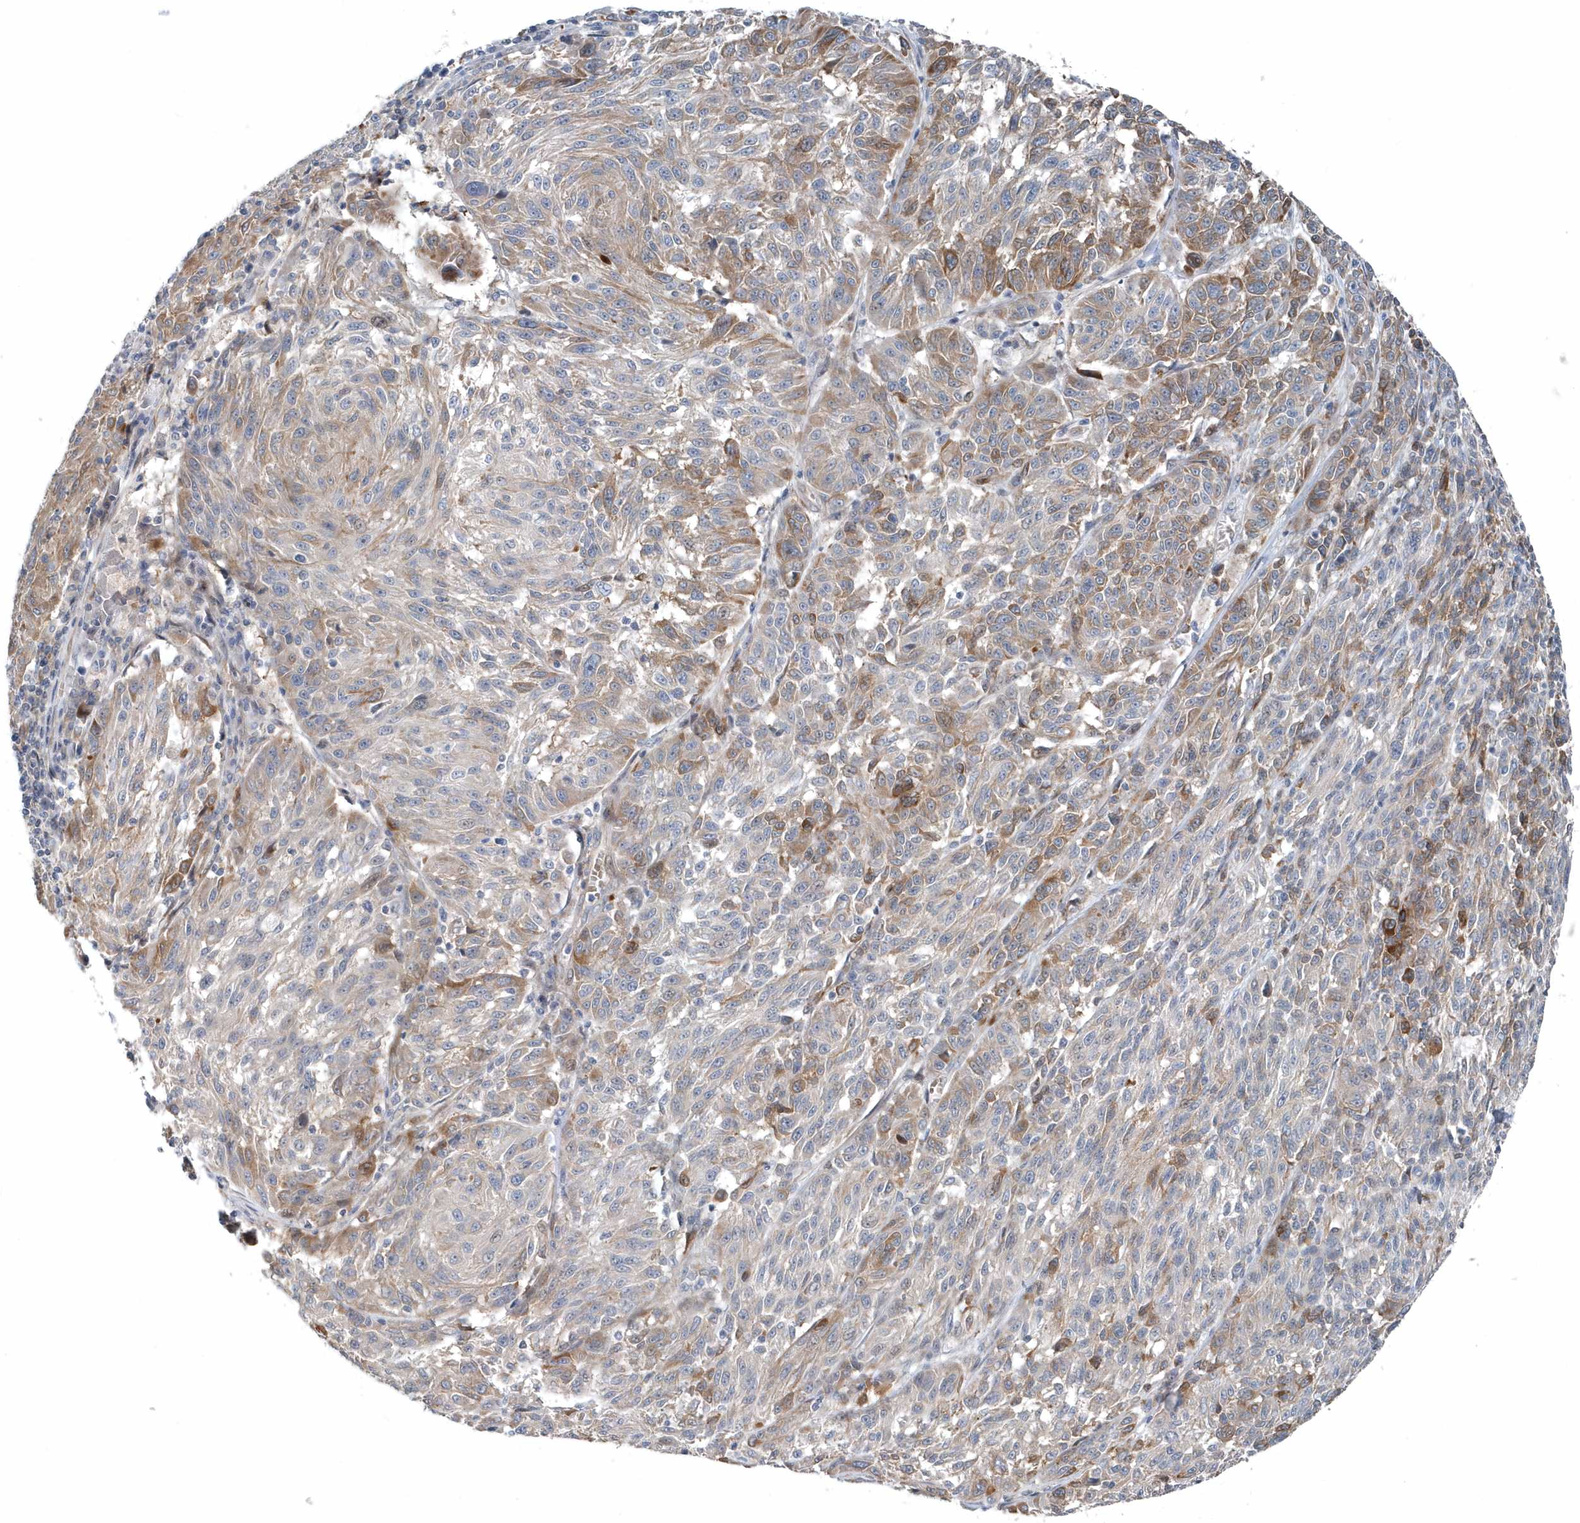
{"staining": {"intensity": "moderate", "quantity": "25%-75%", "location": "cytoplasmic/membranous"}, "tissue": "melanoma", "cell_type": "Tumor cells", "image_type": "cancer", "snomed": [{"axis": "morphology", "description": "Malignant melanoma, NOS"}, {"axis": "topography", "description": "Skin"}], "caption": "The histopathology image displays a brown stain indicating the presence of a protein in the cytoplasmic/membranous of tumor cells in melanoma. The protein of interest is stained brown, and the nuclei are stained in blue (DAB IHC with brightfield microscopy, high magnification).", "gene": "MCC", "patient": {"sex": "male", "age": 53}}